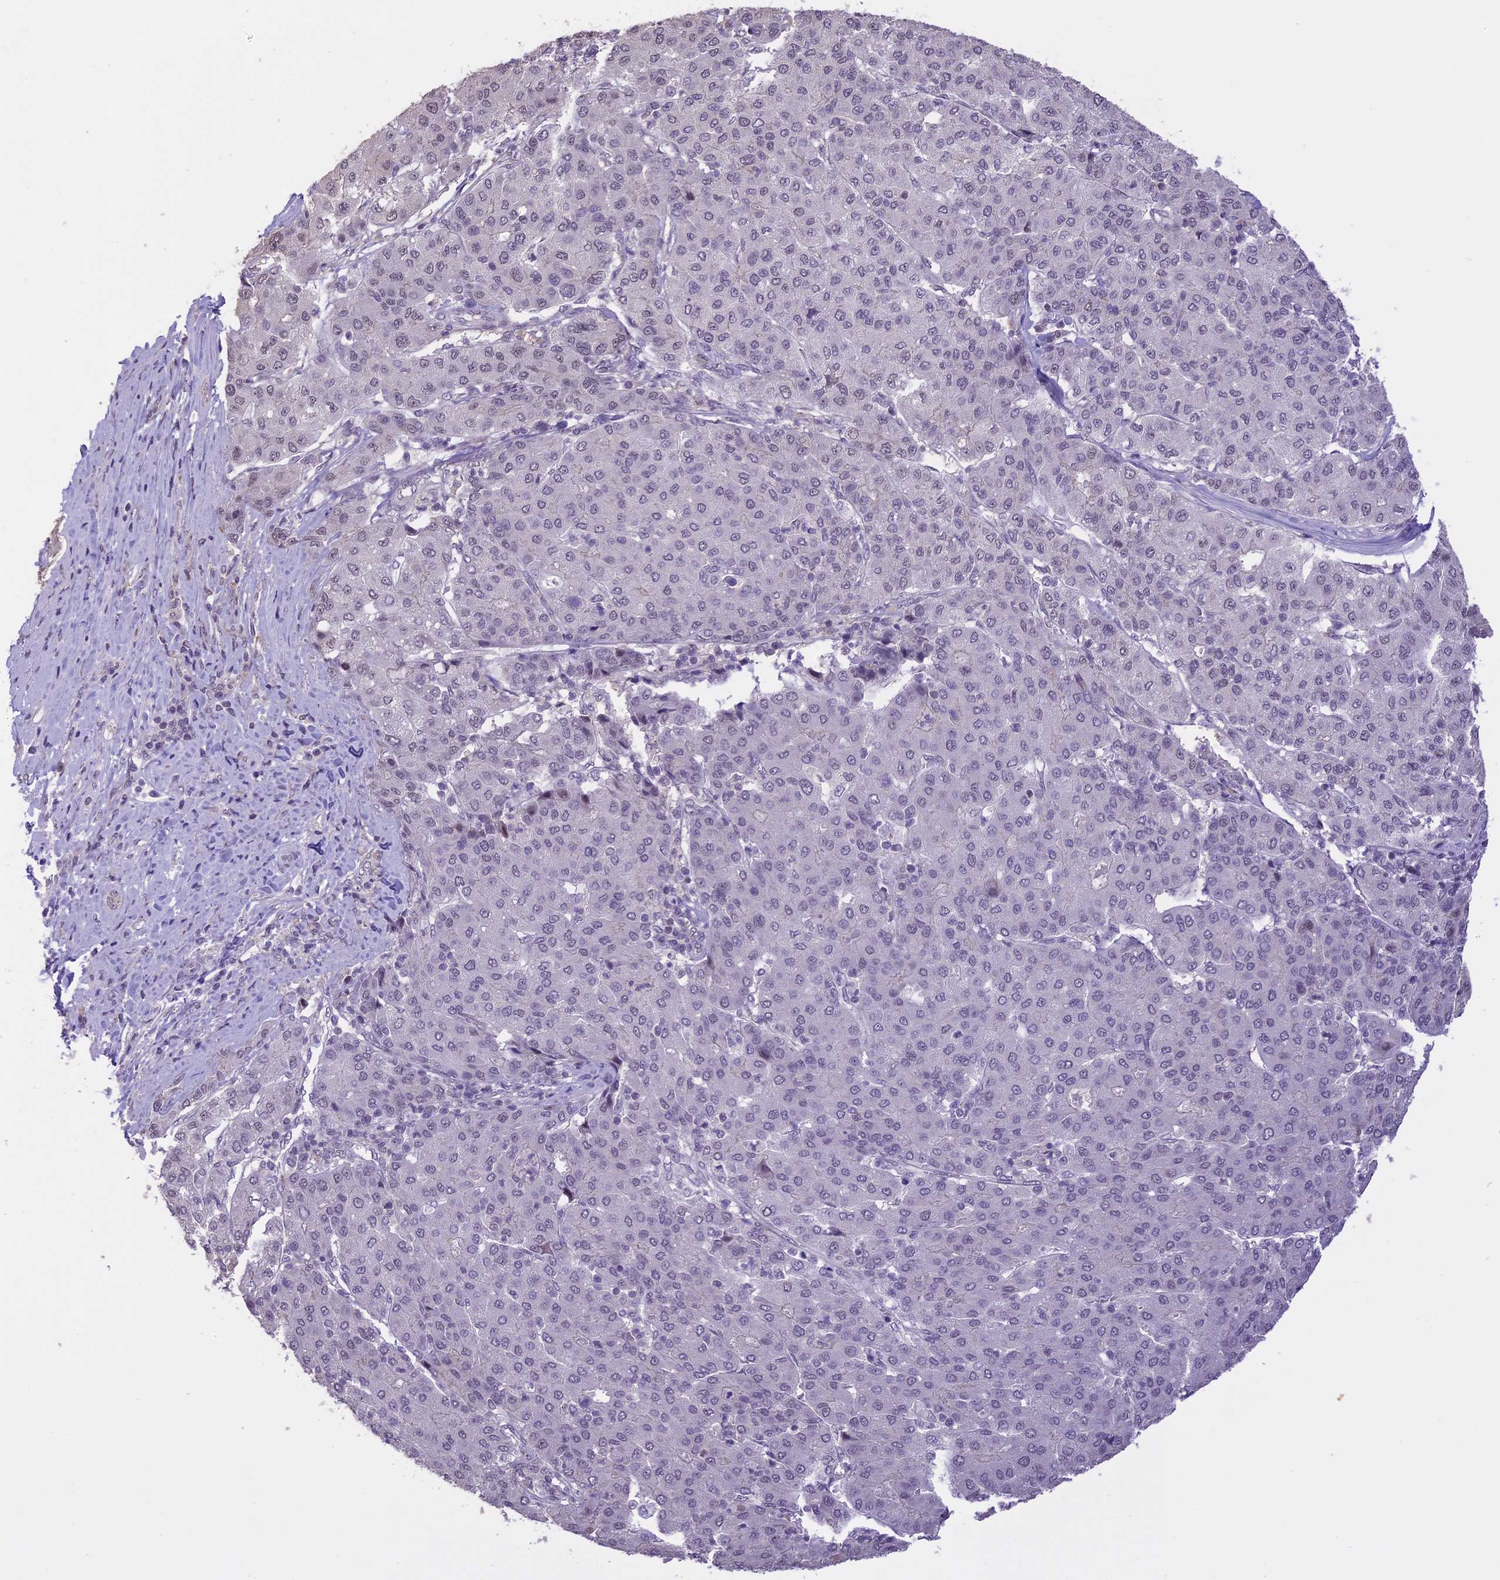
{"staining": {"intensity": "negative", "quantity": "none", "location": "none"}, "tissue": "liver cancer", "cell_type": "Tumor cells", "image_type": "cancer", "snomed": [{"axis": "morphology", "description": "Carcinoma, Hepatocellular, NOS"}, {"axis": "topography", "description": "Liver"}], "caption": "This is an immunohistochemistry (IHC) histopathology image of human liver cancer. There is no positivity in tumor cells.", "gene": "TIGD7", "patient": {"sex": "male", "age": 65}}